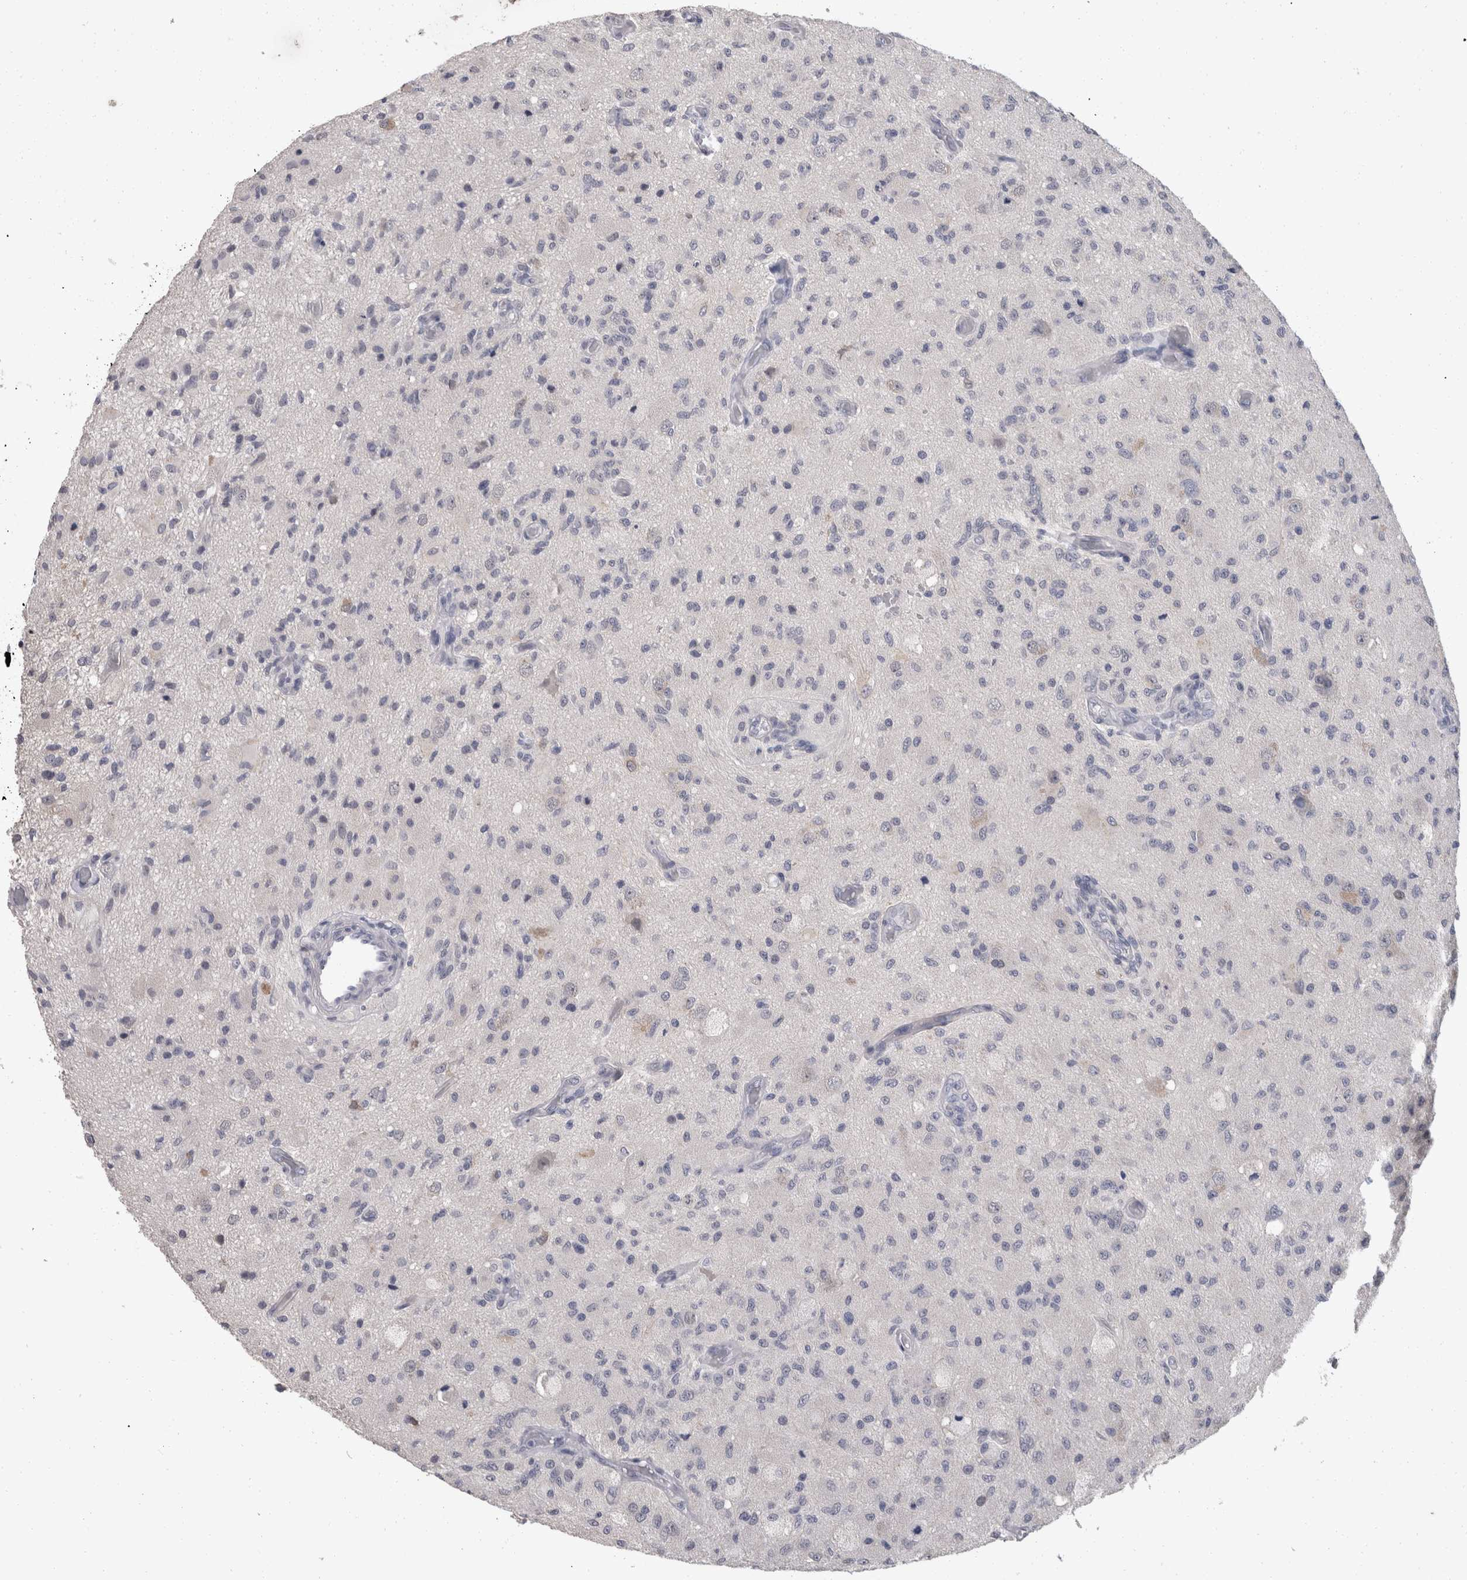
{"staining": {"intensity": "negative", "quantity": "none", "location": "none"}, "tissue": "glioma", "cell_type": "Tumor cells", "image_type": "cancer", "snomed": [{"axis": "morphology", "description": "Normal tissue, NOS"}, {"axis": "morphology", "description": "Glioma, malignant, High grade"}, {"axis": "topography", "description": "Cerebral cortex"}], "caption": "IHC of glioma displays no staining in tumor cells. Brightfield microscopy of immunohistochemistry (IHC) stained with DAB (brown) and hematoxylin (blue), captured at high magnification.", "gene": "FHOD3", "patient": {"sex": "male", "age": 77}}